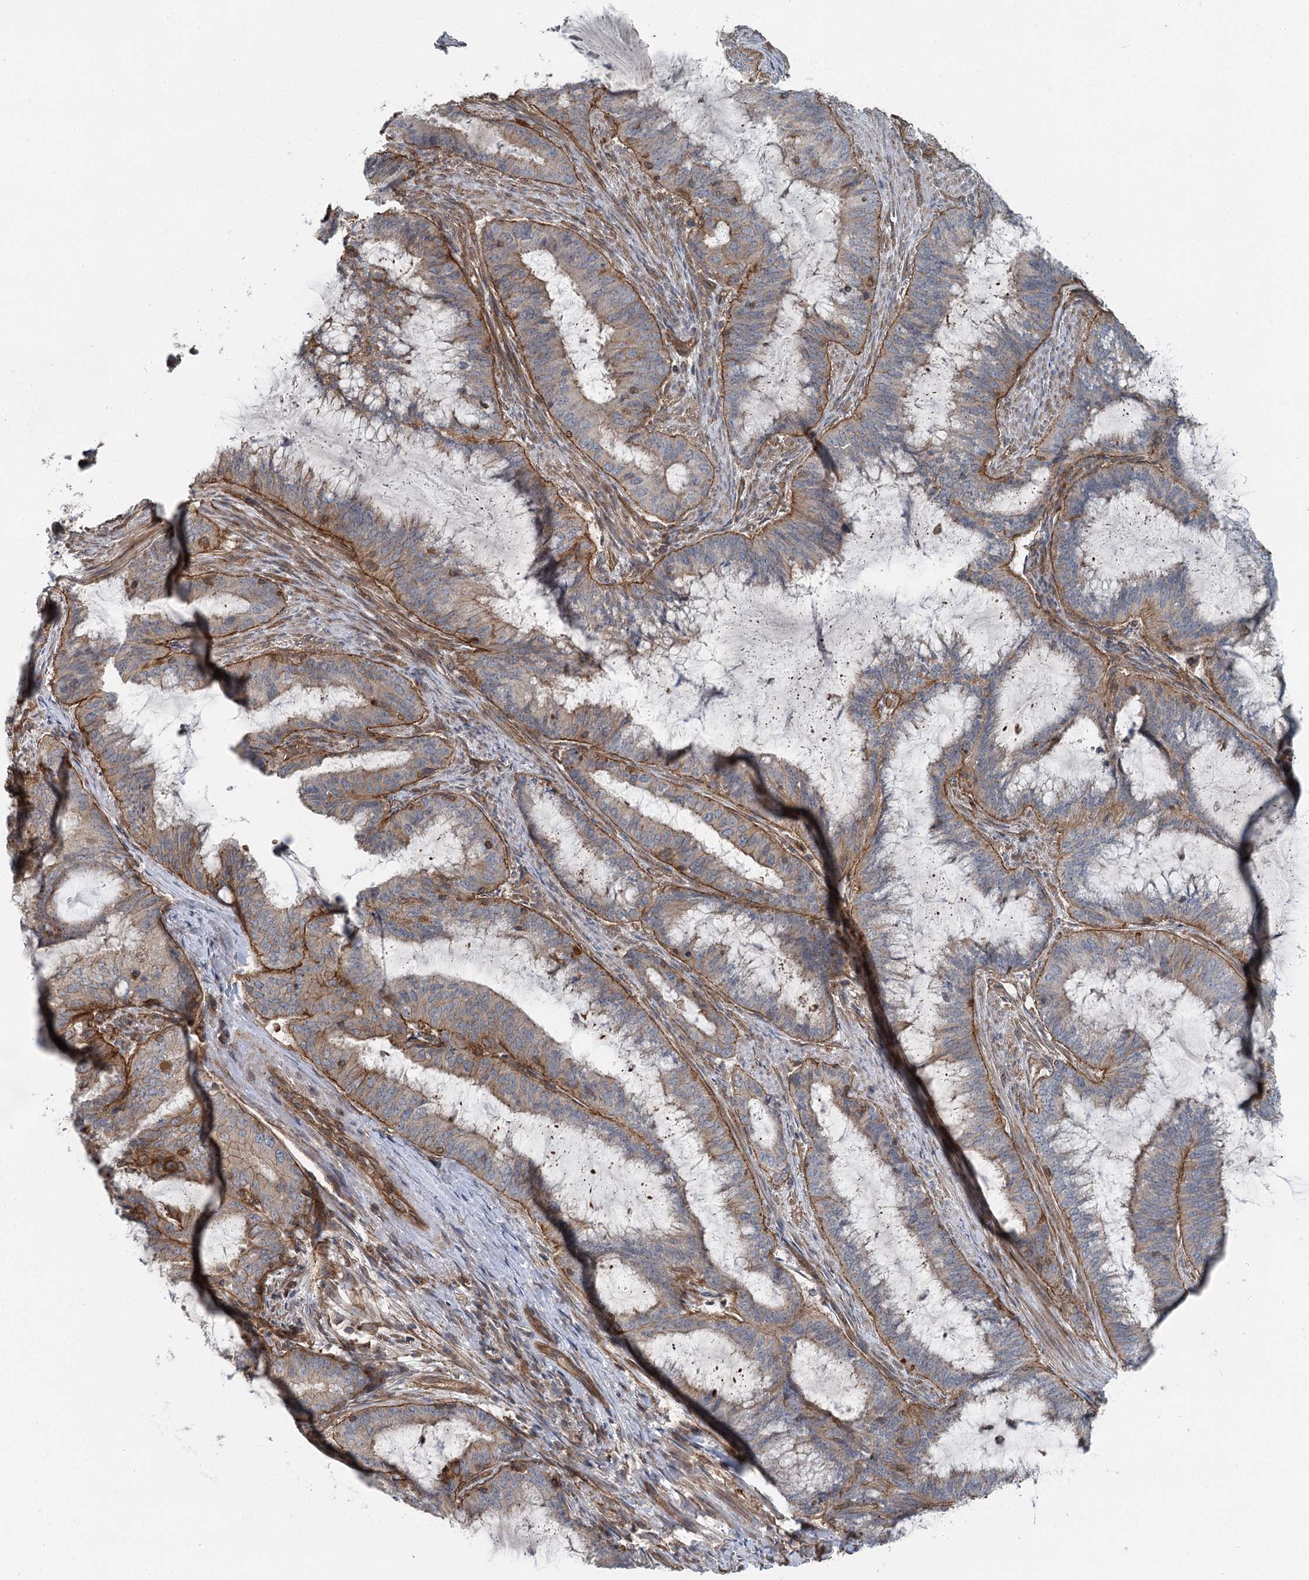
{"staining": {"intensity": "moderate", "quantity": "<25%", "location": "cytoplasmic/membranous"}, "tissue": "endometrial cancer", "cell_type": "Tumor cells", "image_type": "cancer", "snomed": [{"axis": "morphology", "description": "Adenocarcinoma, NOS"}, {"axis": "topography", "description": "Endometrium"}], "caption": "Endometrial cancer (adenocarcinoma) stained for a protein (brown) demonstrates moderate cytoplasmic/membranous positive expression in about <25% of tumor cells.", "gene": "IQSEC1", "patient": {"sex": "female", "age": 51}}